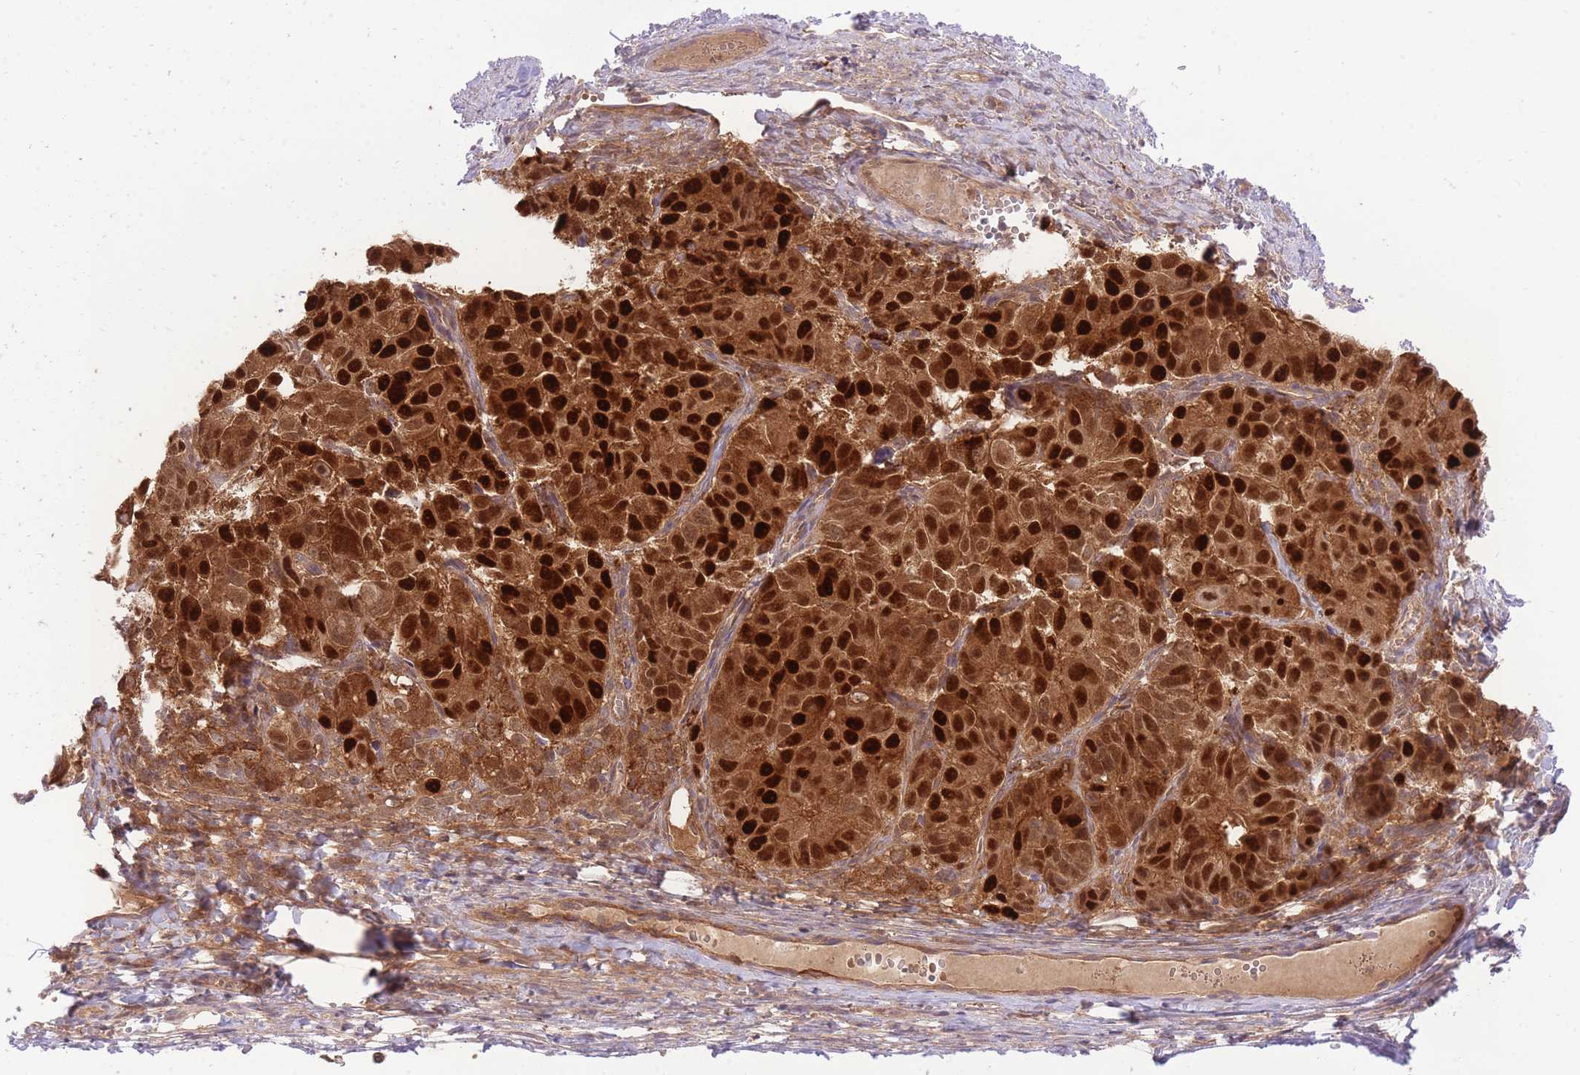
{"staining": {"intensity": "strong", "quantity": ">75%", "location": "cytoplasmic/membranous,nuclear"}, "tissue": "ovarian cancer", "cell_type": "Tumor cells", "image_type": "cancer", "snomed": [{"axis": "morphology", "description": "Carcinoma, endometroid"}, {"axis": "topography", "description": "Ovary"}], "caption": "Immunohistochemistry staining of ovarian cancer (endometroid carcinoma), which reveals high levels of strong cytoplasmic/membranous and nuclear expression in approximately >75% of tumor cells indicating strong cytoplasmic/membranous and nuclear protein expression. The staining was performed using DAB (brown) for protein detection and nuclei were counterstained in hematoxylin (blue).", "gene": "PREP", "patient": {"sex": "female", "age": 51}}